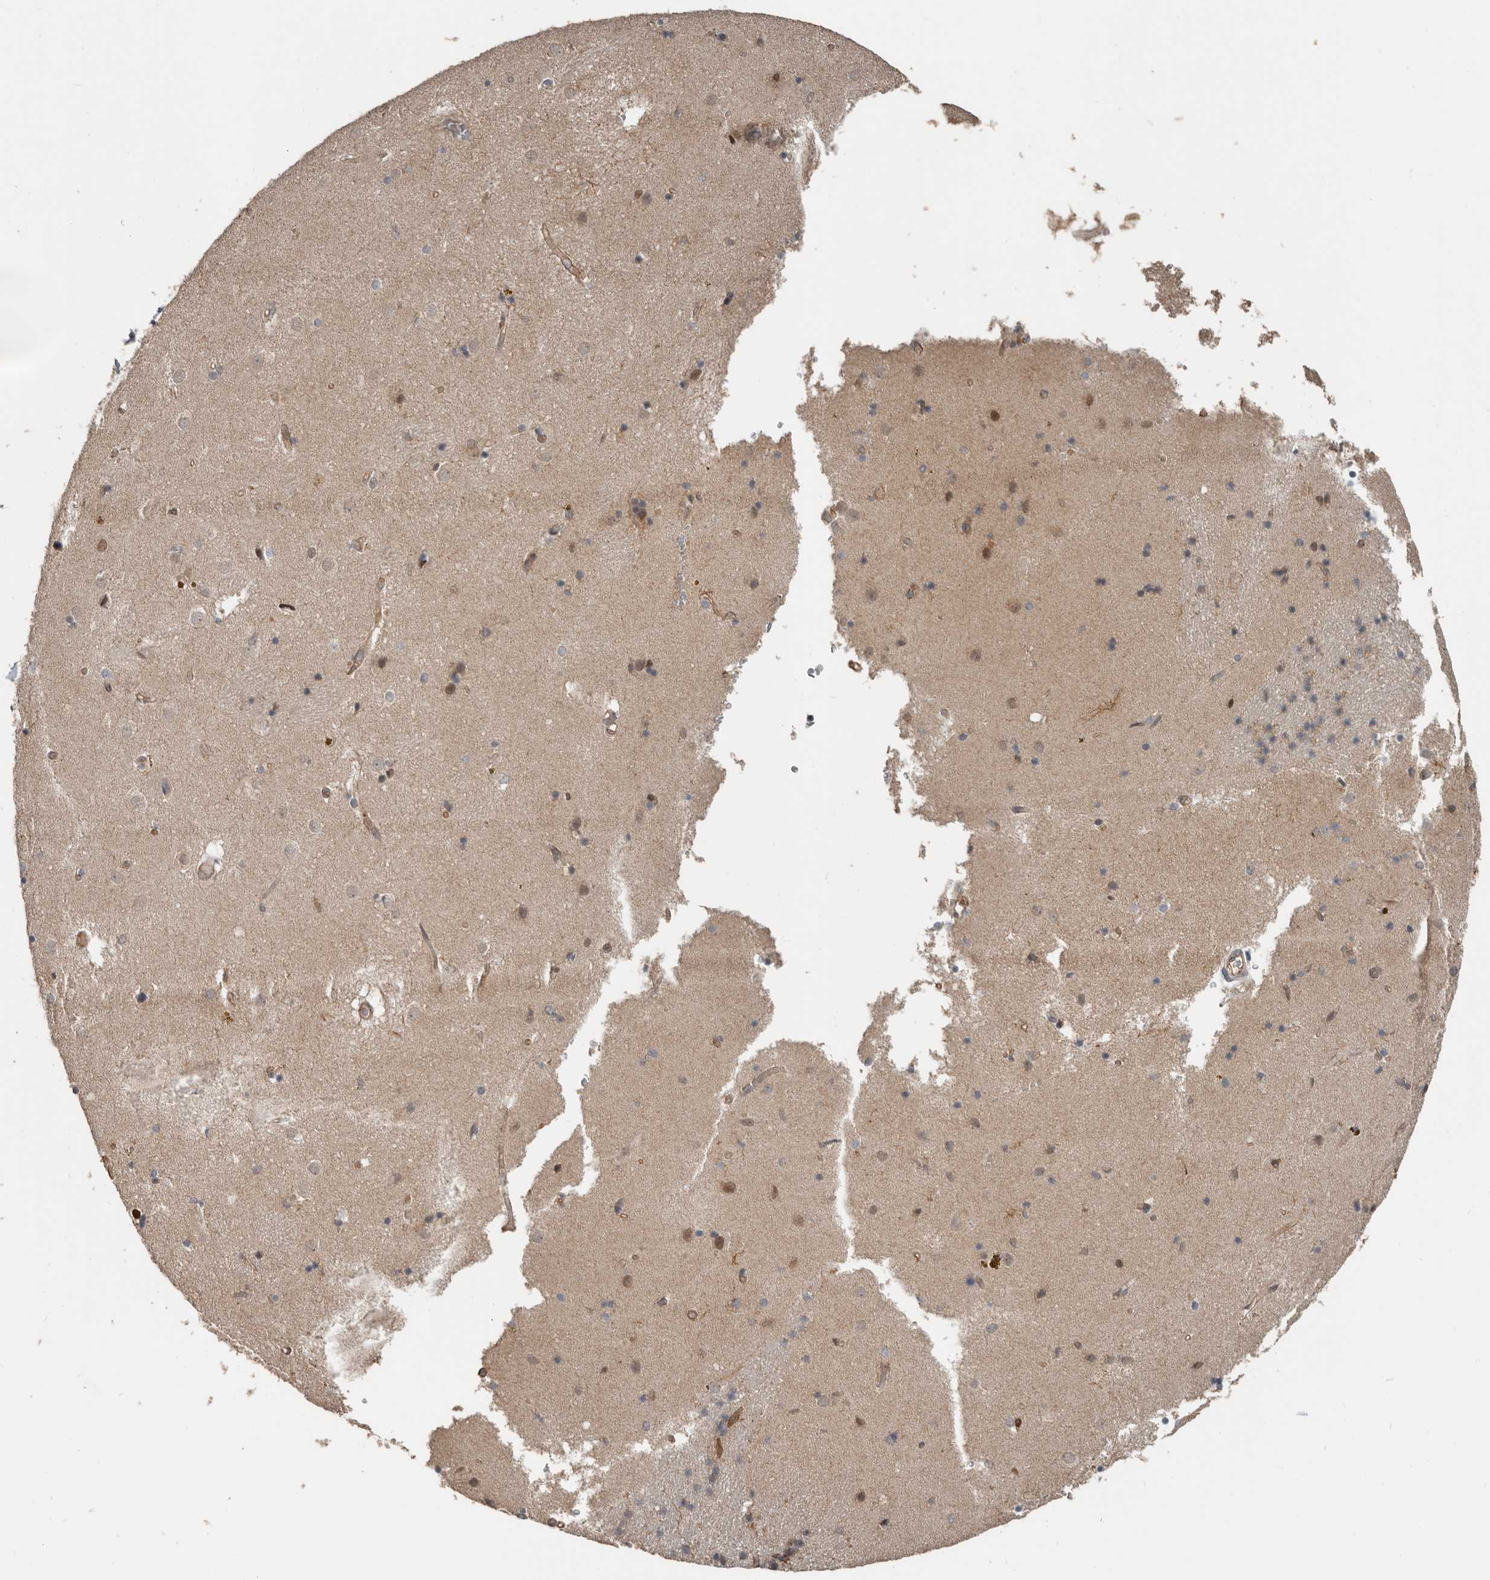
{"staining": {"intensity": "moderate", "quantity": "<25%", "location": "nuclear"}, "tissue": "caudate", "cell_type": "Glial cells", "image_type": "normal", "snomed": [{"axis": "morphology", "description": "Normal tissue, NOS"}, {"axis": "topography", "description": "Lateral ventricle wall"}], "caption": "An immunohistochemistry image of normal tissue is shown. Protein staining in brown labels moderate nuclear positivity in caudate within glial cells. Nuclei are stained in blue.", "gene": "YOD1", "patient": {"sex": "male", "age": 70}}